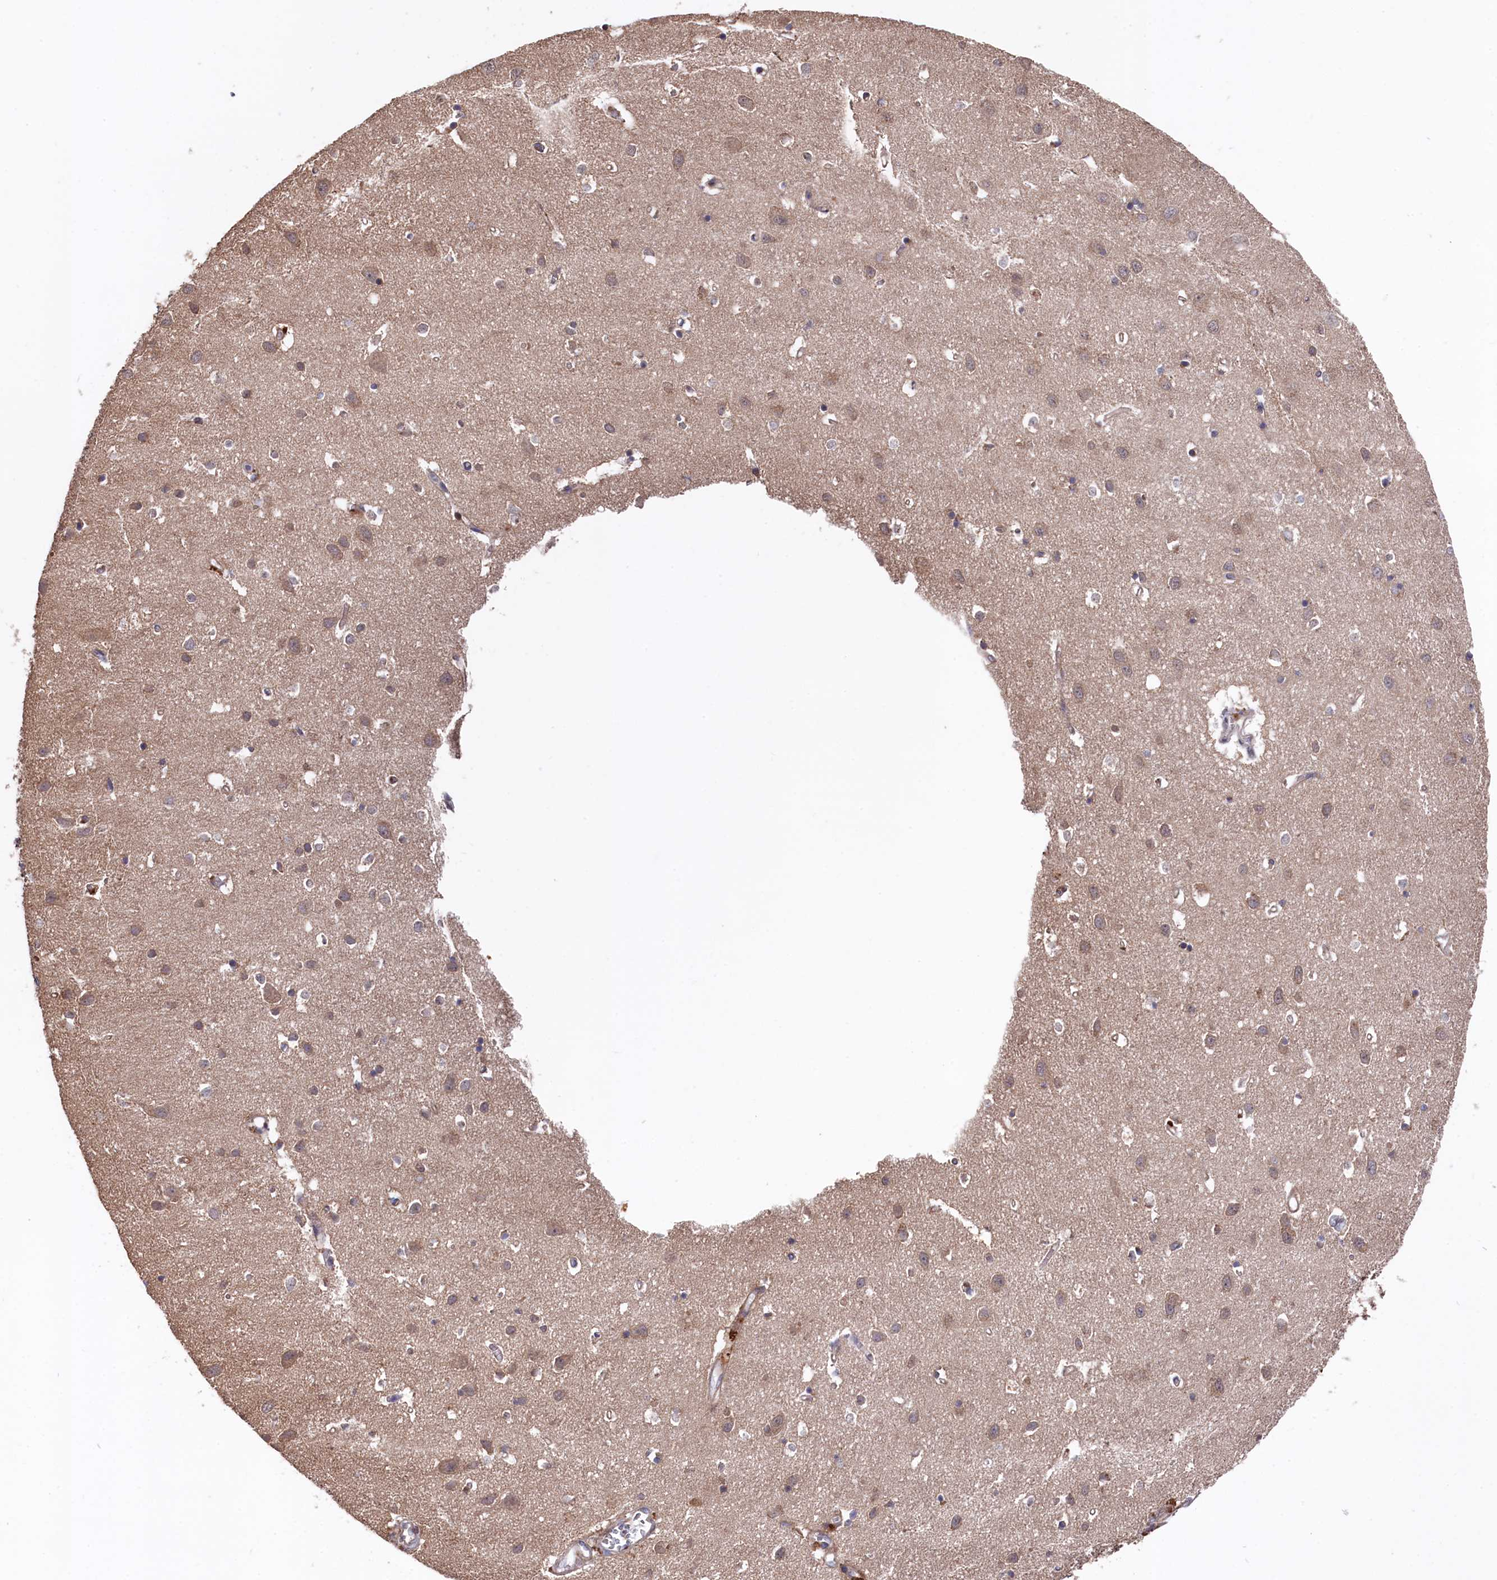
{"staining": {"intensity": "weak", "quantity": "25%-75%", "location": "cytoplasmic/membranous"}, "tissue": "cerebral cortex", "cell_type": "Endothelial cells", "image_type": "normal", "snomed": [{"axis": "morphology", "description": "Normal tissue, NOS"}, {"axis": "topography", "description": "Cerebral cortex"}], "caption": "Human cerebral cortex stained for a protein (brown) reveals weak cytoplasmic/membranous positive staining in approximately 25%-75% of endothelial cells.", "gene": "SLC12A4", "patient": {"sex": "female", "age": 64}}